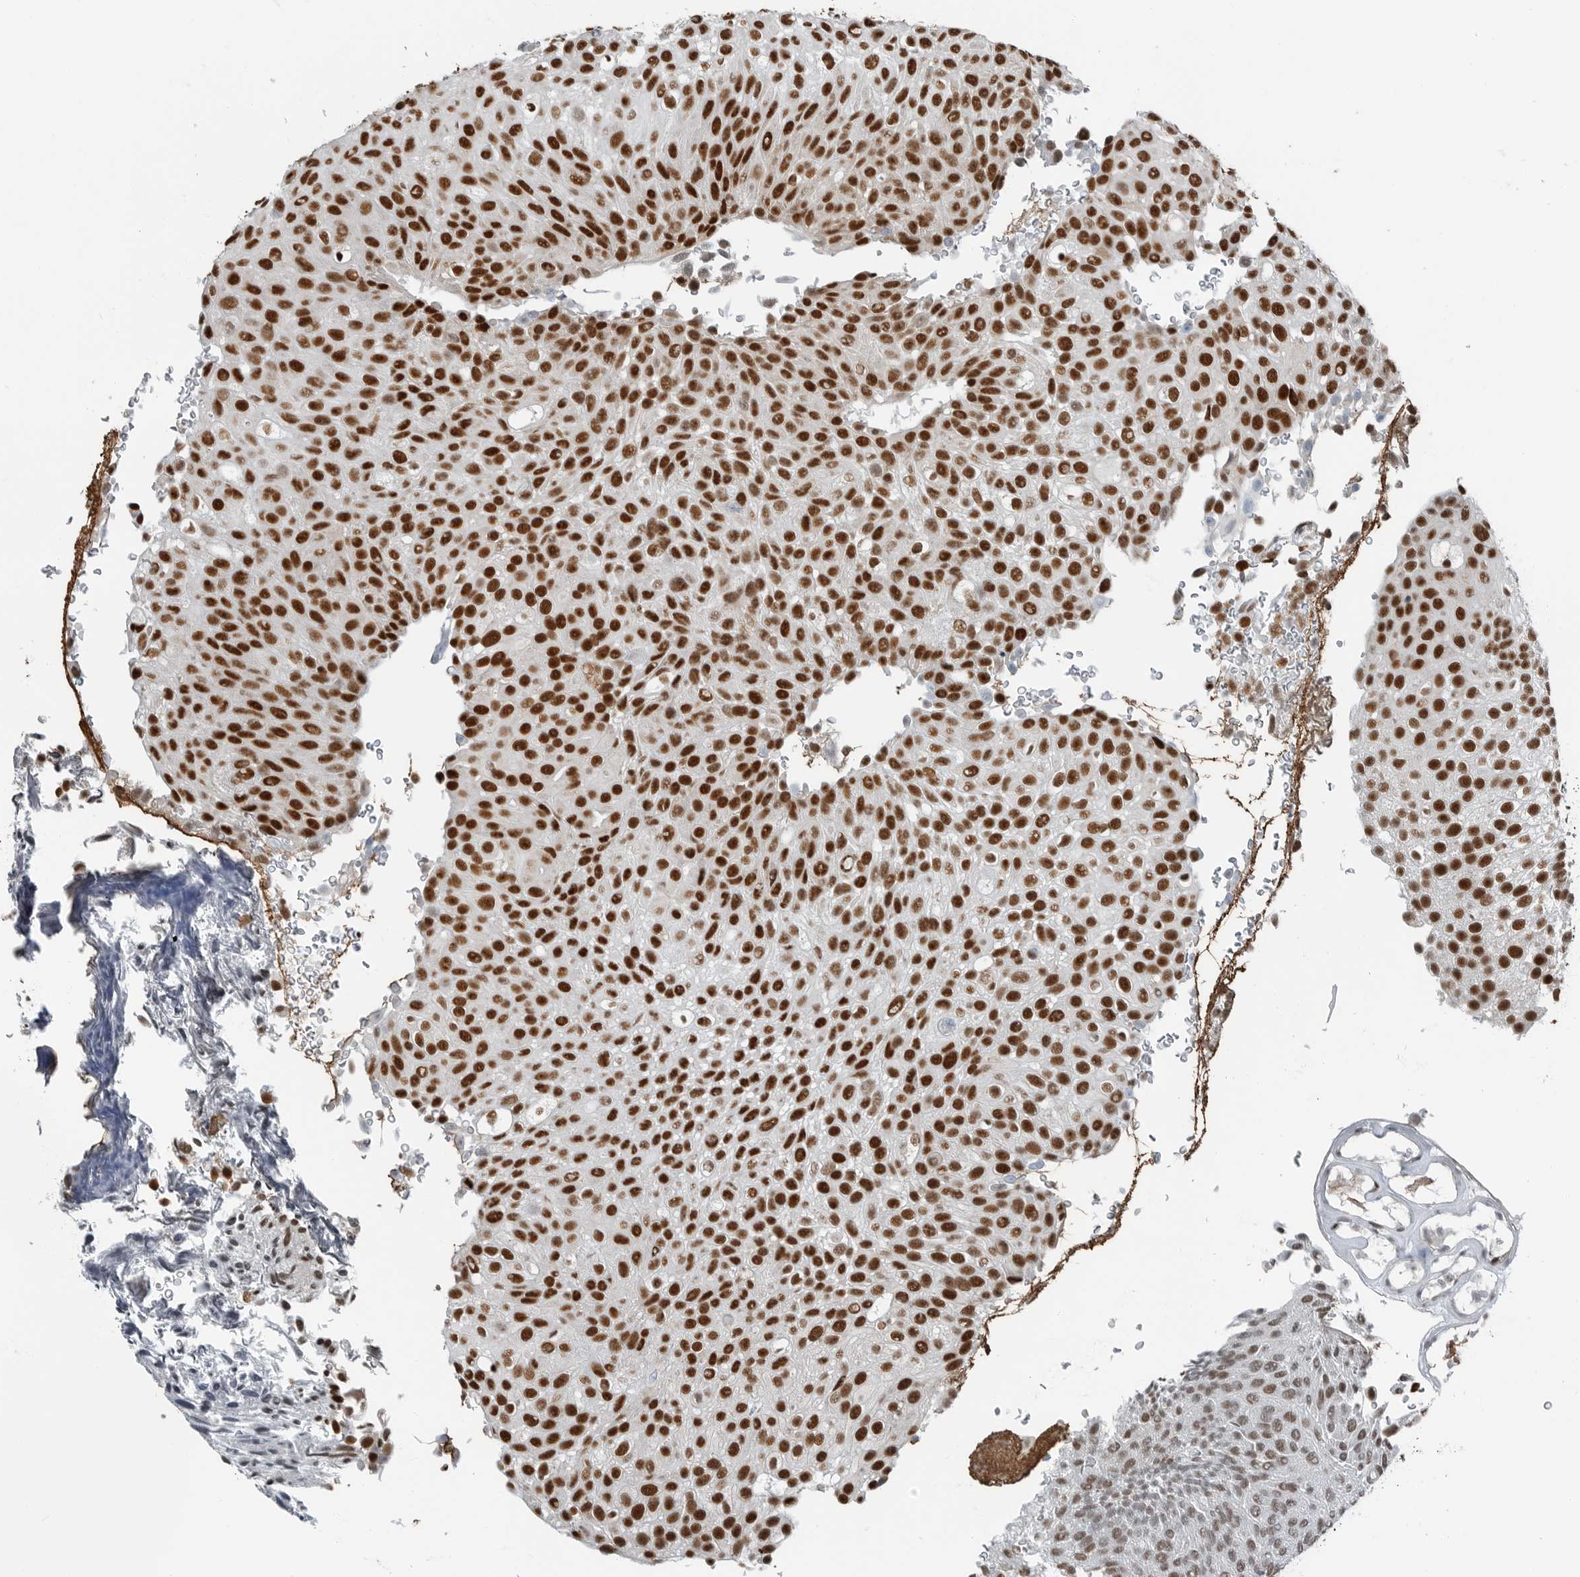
{"staining": {"intensity": "strong", "quantity": ">75%", "location": "nuclear"}, "tissue": "urothelial cancer", "cell_type": "Tumor cells", "image_type": "cancer", "snomed": [{"axis": "morphology", "description": "Urothelial carcinoma, Low grade"}, {"axis": "topography", "description": "Urinary bladder"}], "caption": "Protein expression analysis of low-grade urothelial carcinoma reveals strong nuclear positivity in about >75% of tumor cells.", "gene": "BLZF1", "patient": {"sex": "male", "age": 78}}